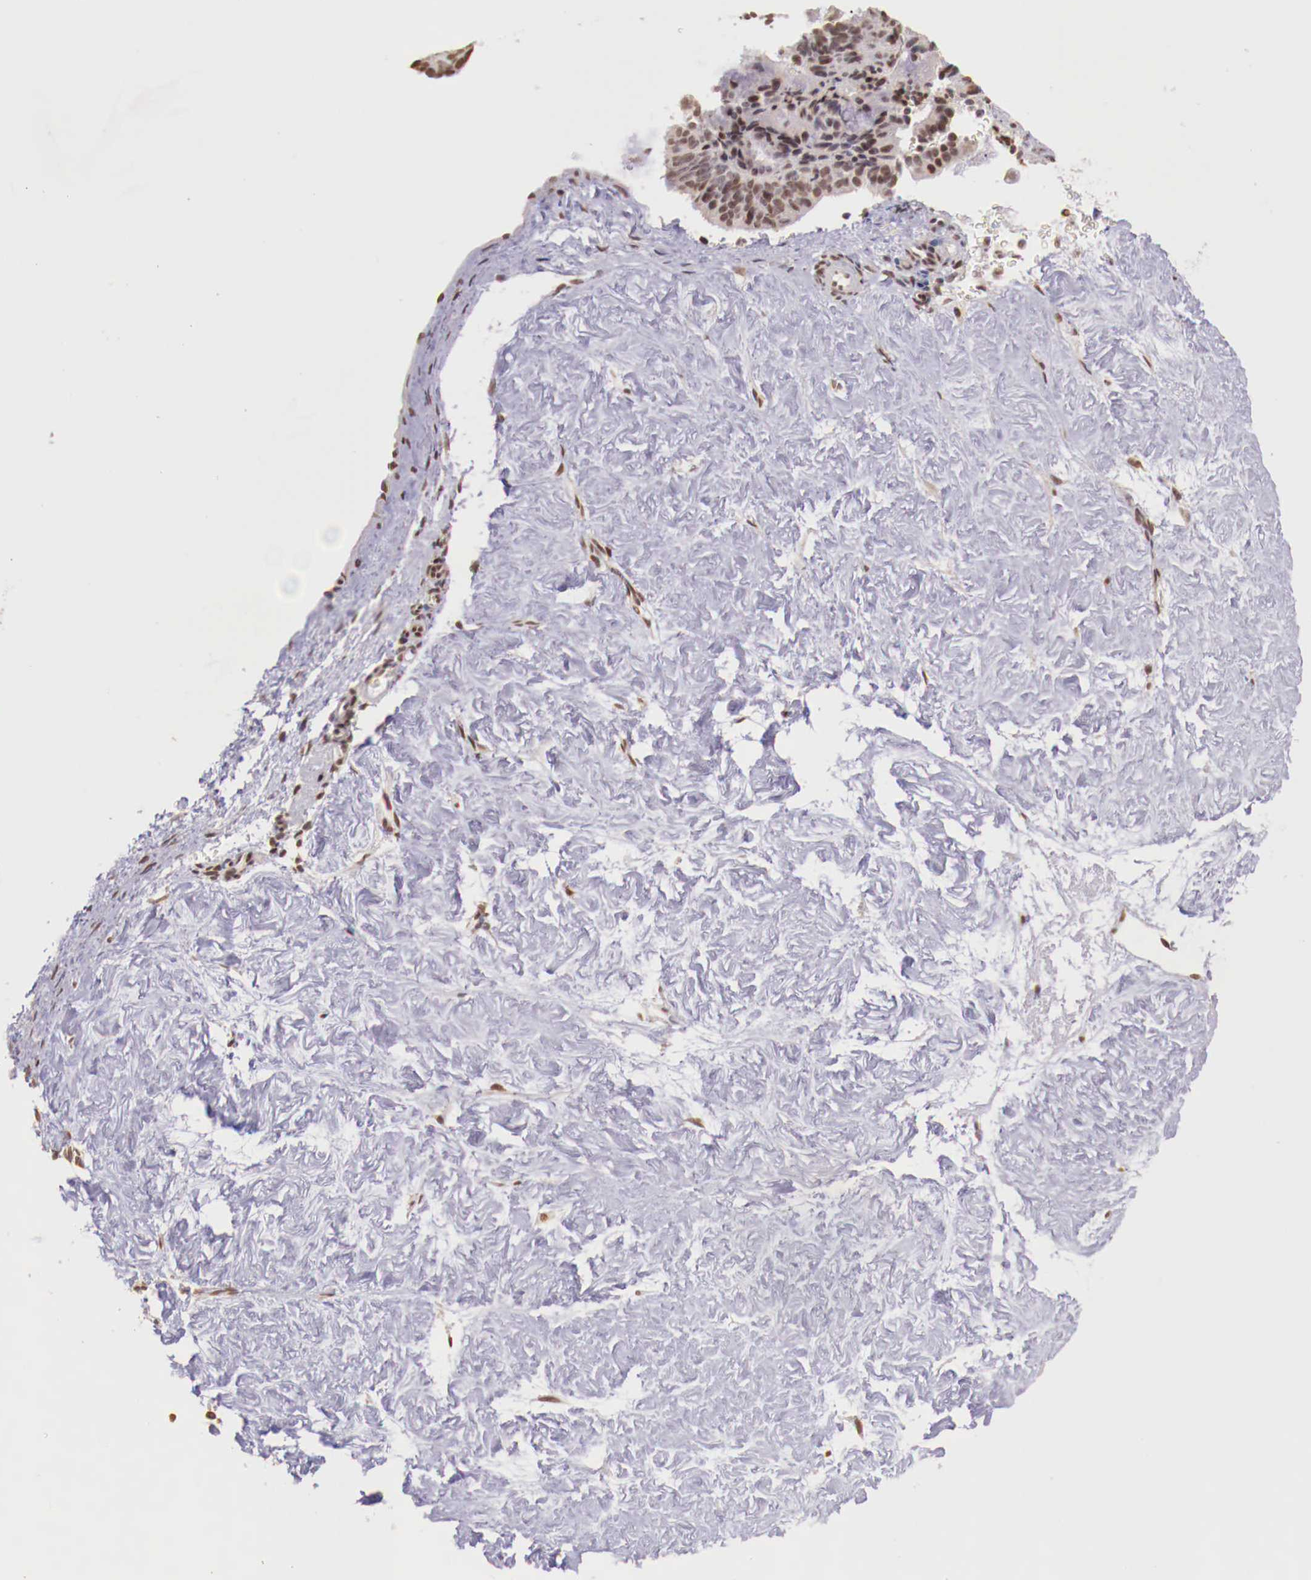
{"staining": {"intensity": "moderate", "quantity": ">75%", "location": "cytoplasmic/membranous"}, "tissue": "ovarian cancer", "cell_type": "Tumor cells", "image_type": "cancer", "snomed": [{"axis": "morphology", "description": "Carcinoma, endometroid"}, {"axis": "topography", "description": "Ovary"}], "caption": "A high-resolution photomicrograph shows immunohistochemistry (IHC) staining of ovarian cancer (endometroid carcinoma), which exhibits moderate cytoplasmic/membranous expression in about >75% of tumor cells.", "gene": "SP1", "patient": {"sex": "female", "age": 52}}